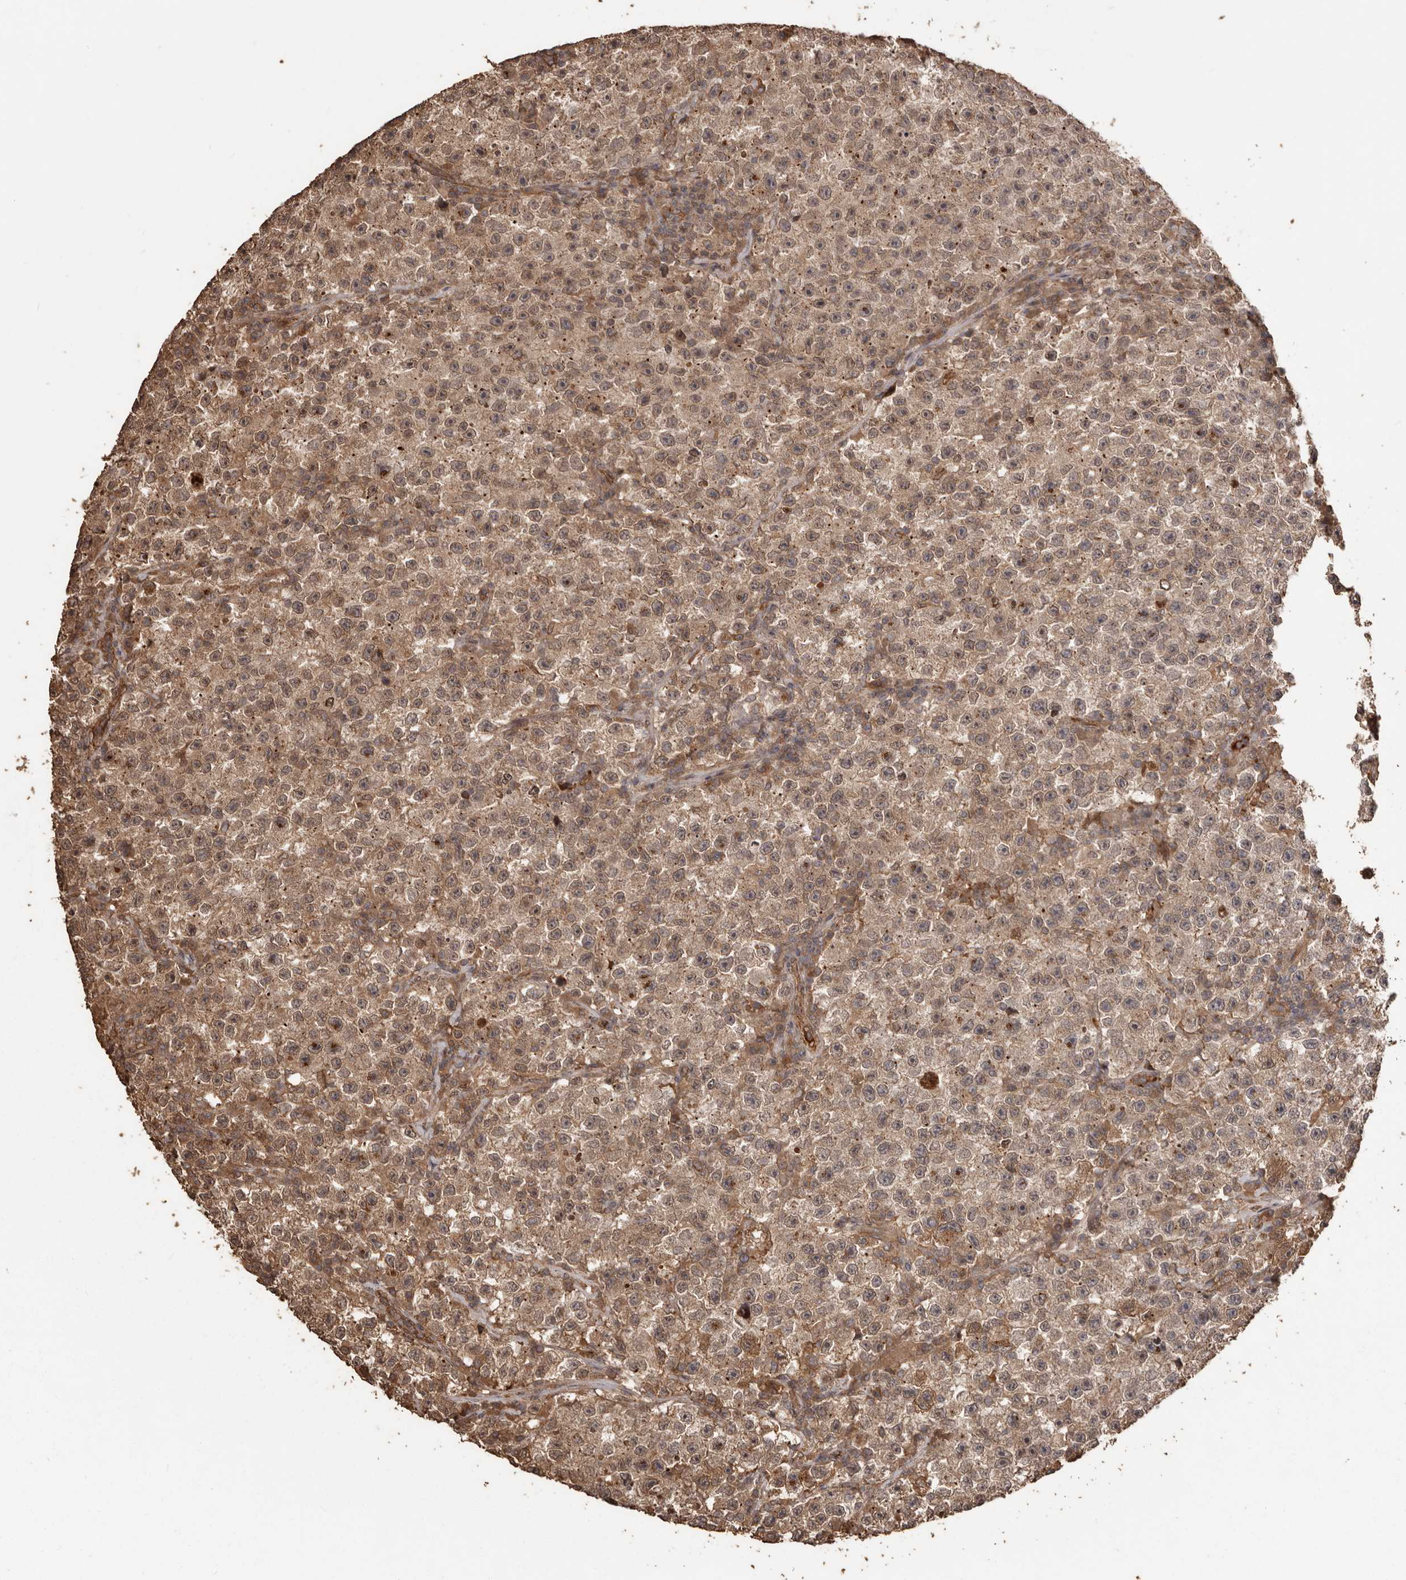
{"staining": {"intensity": "weak", "quantity": ">75%", "location": "cytoplasmic/membranous"}, "tissue": "testis cancer", "cell_type": "Tumor cells", "image_type": "cancer", "snomed": [{"axis": "morphology", "description": "Seminoma, NOS"}, {"axis": "topography", "description": "Testis"}], "caption": "IHC histopathology image of human testis cancer (seminoma) stained for a protein (brown), which shows low levels of weak cytoplasmic/membranous positivity in about >75% of tumor cells.", "gene": "NUP43", "patient": {"sex": "male", "age": 22}}